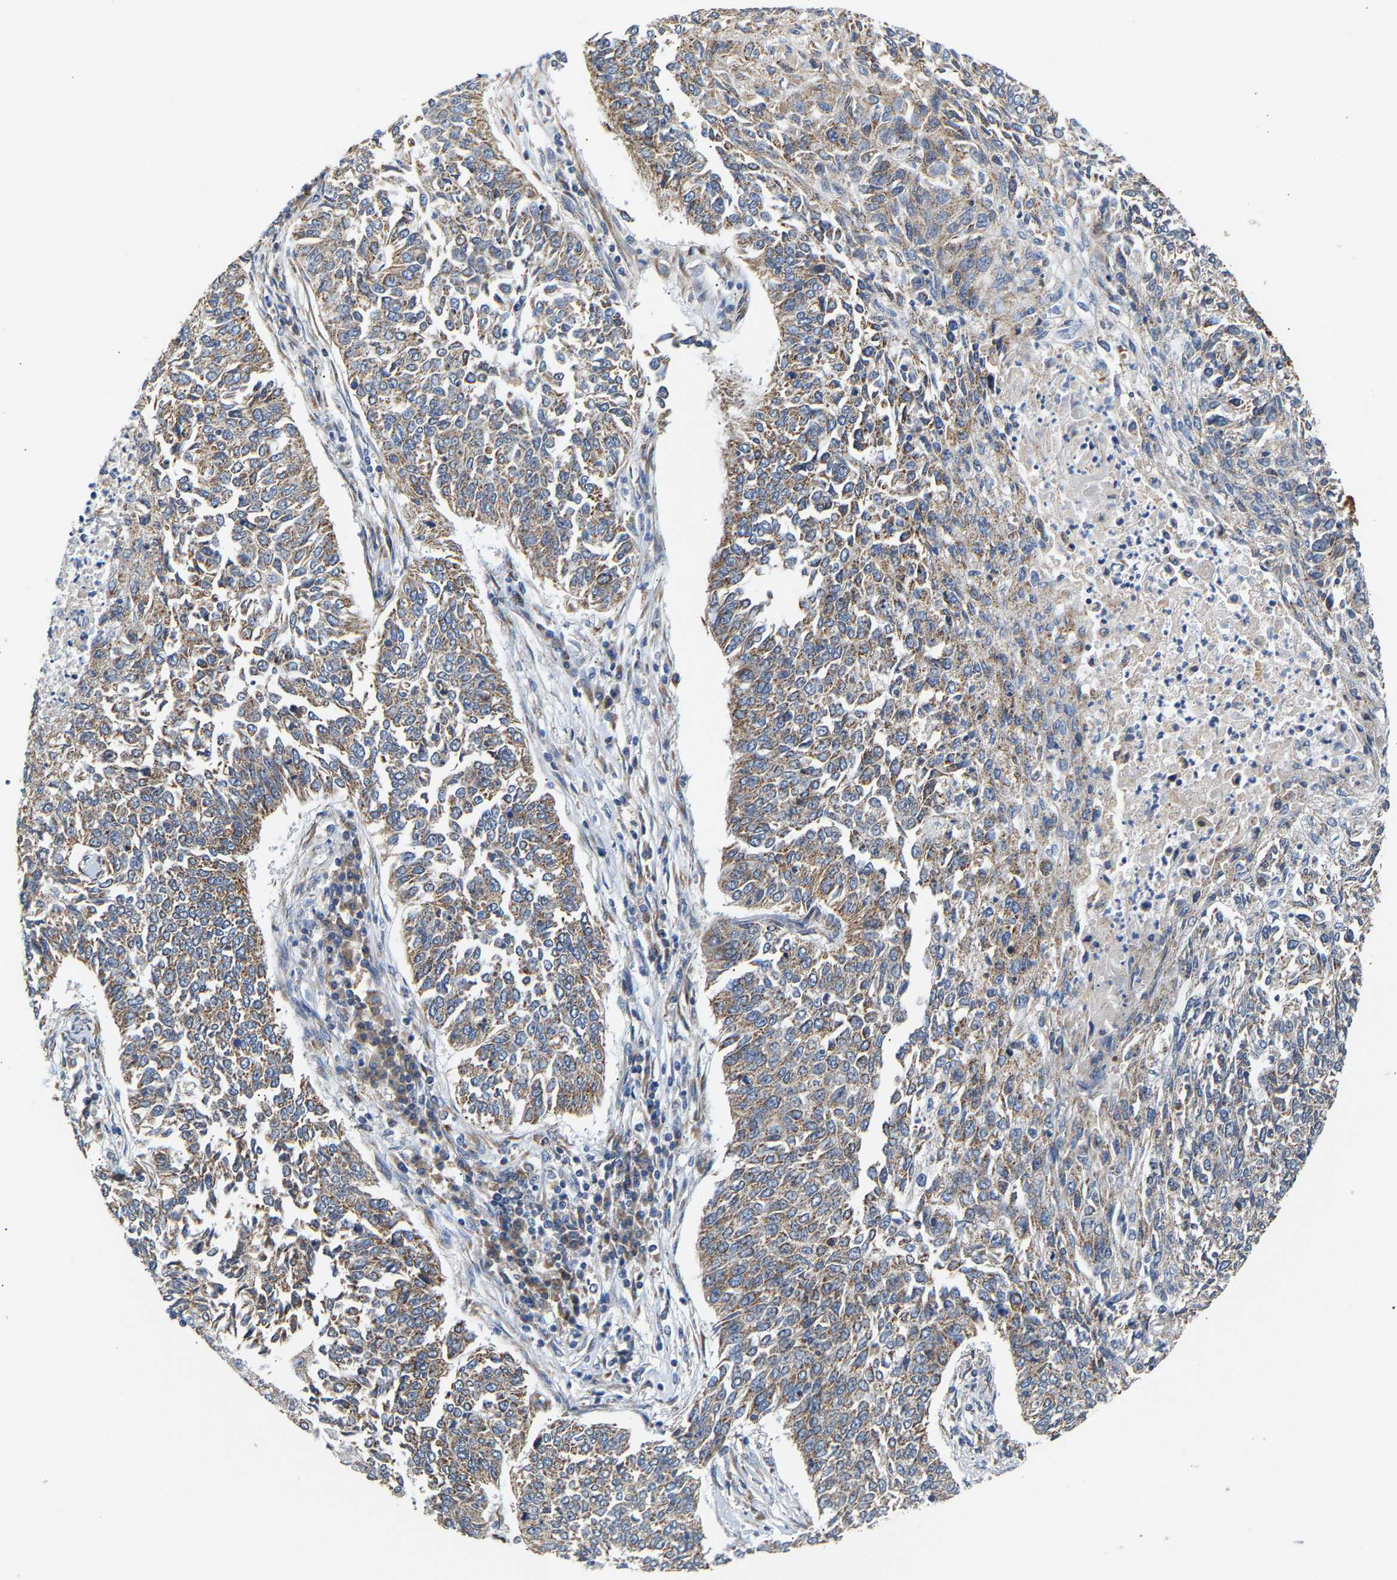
{"staining": {"intensity": "moderate", "quantity": ">75%", "location": "cytoplasmic/membranous"}, "tissue": "lung cancer", "cell_type": "Tumor cells", "image_type": "cancer", "snomed": [{"axis": "morphology", "description": "Normal tissue, NOS"}, {"axis": "morphology", "description": "Squamous cell carcinoma, NOS"}, {"axis": "topography", "description": "Cartilage tissue"}, {"axis": "topography", "description": "Bronchus"}, {"axis": "topography", "description": "Lung"}], "caption": "Moderate cytoplasmic/membranous positivity is seen in approximately >75% of tumor cells in lung cancer. (DAB (3,3'-diaminobenzidine) = brown stain, brightfield microscopy at high magnification).", "gene": "TMEM168", "patient": {"sex": "female", "age": 49}}